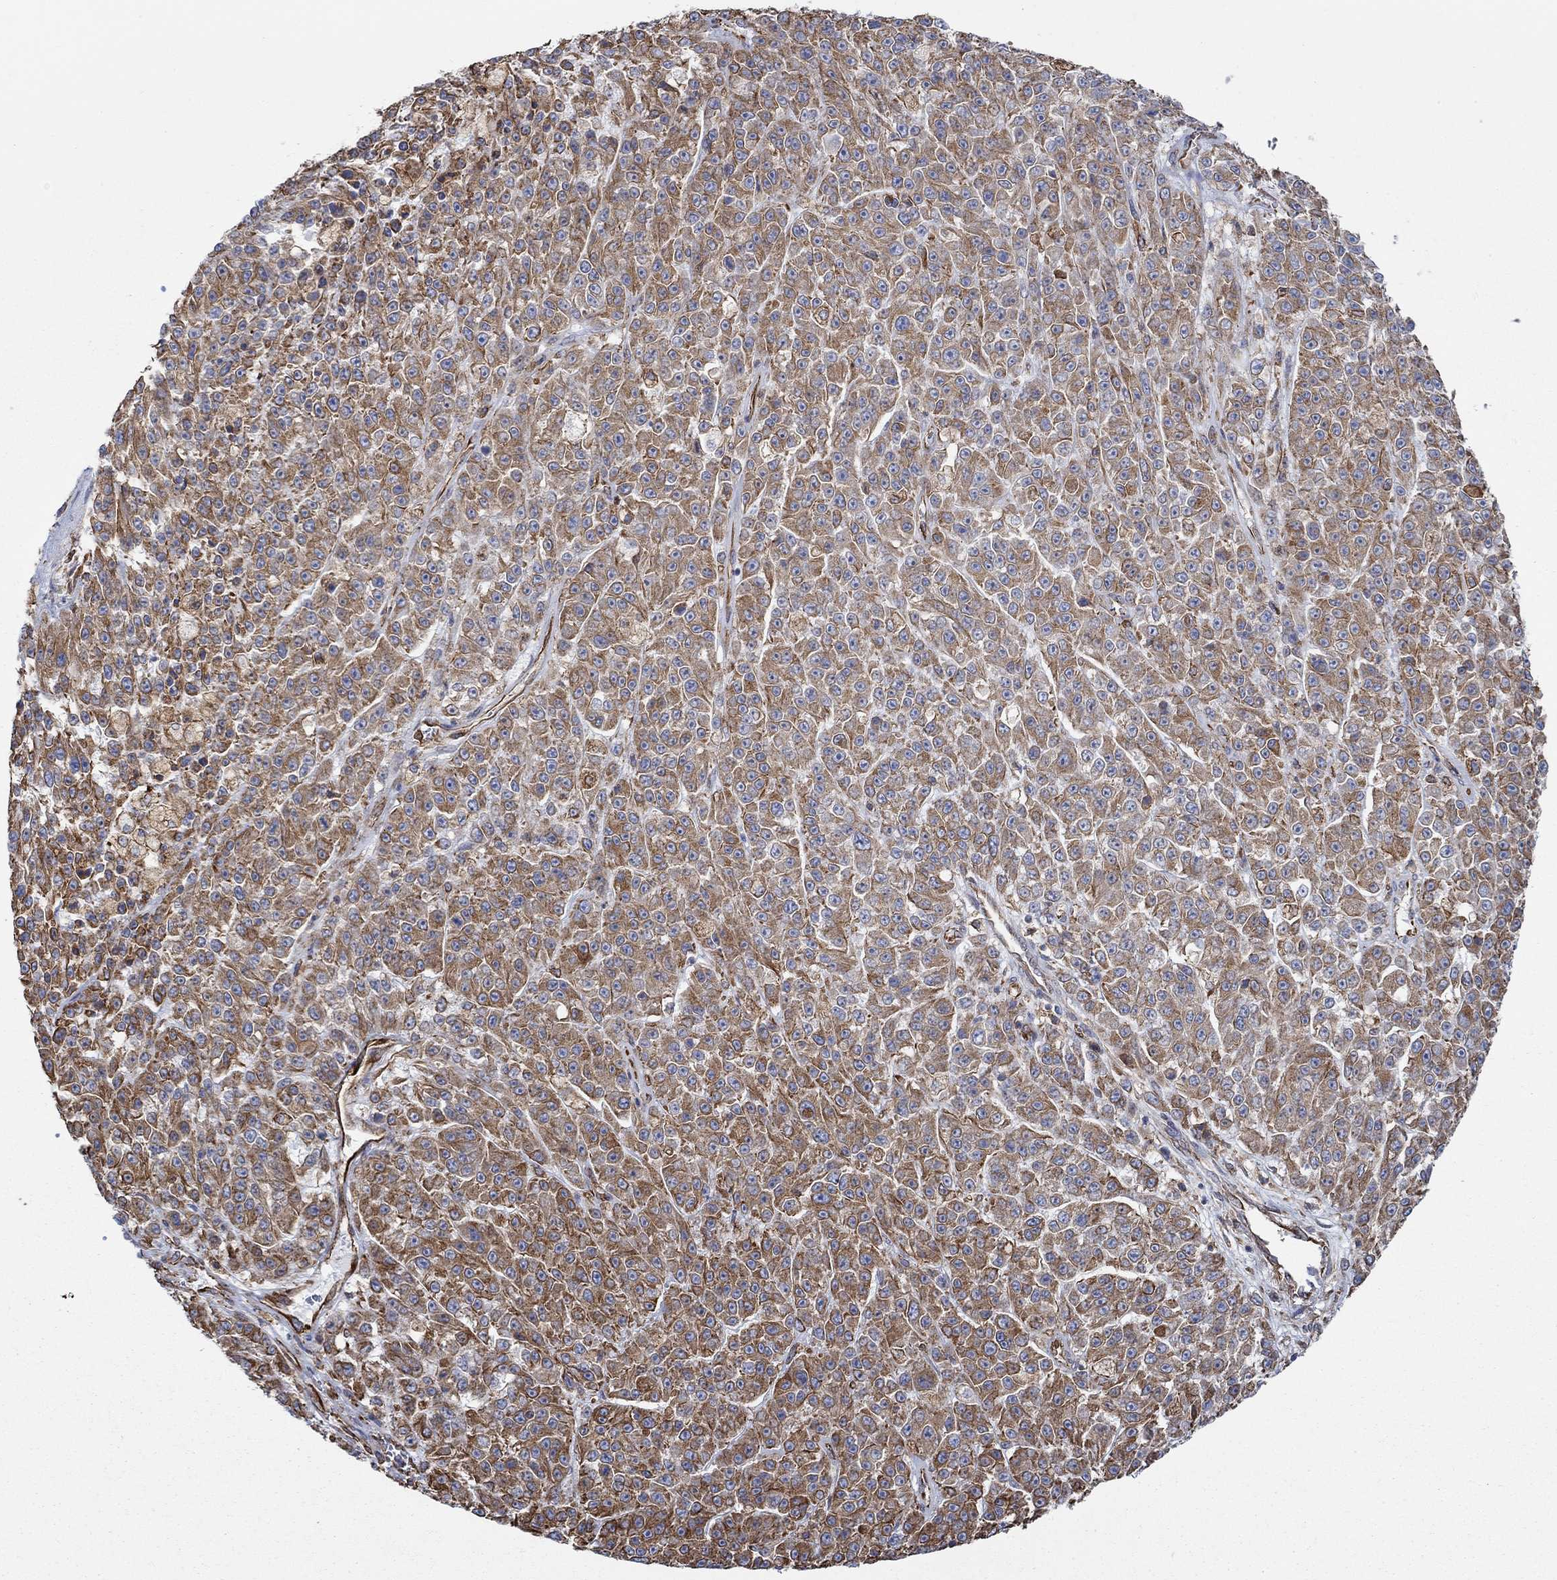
{"staining": {"intensity": "strong", "quantity": "<25%", "location": "cytoplasmic/membranous"}, "tissue": "melanoma", "cell_type": "Tumor cells", "image_type": "cancer", "snomed": [{"axis": "morphology", "description": "Malignant melanoma, NOS"}, {"axis": "topography", "description": "Skin"}], "caption": "Melanoma tissue demonstrates strong cytoplasmic/membranous positivity in about <25% of tumor cells Using DAB (brown) and hematoxylin (blue) stains, captured at high magnification using brightfield microscopy.", "gene": "STC2", "patient": {"sex": "female", "age": 58}}